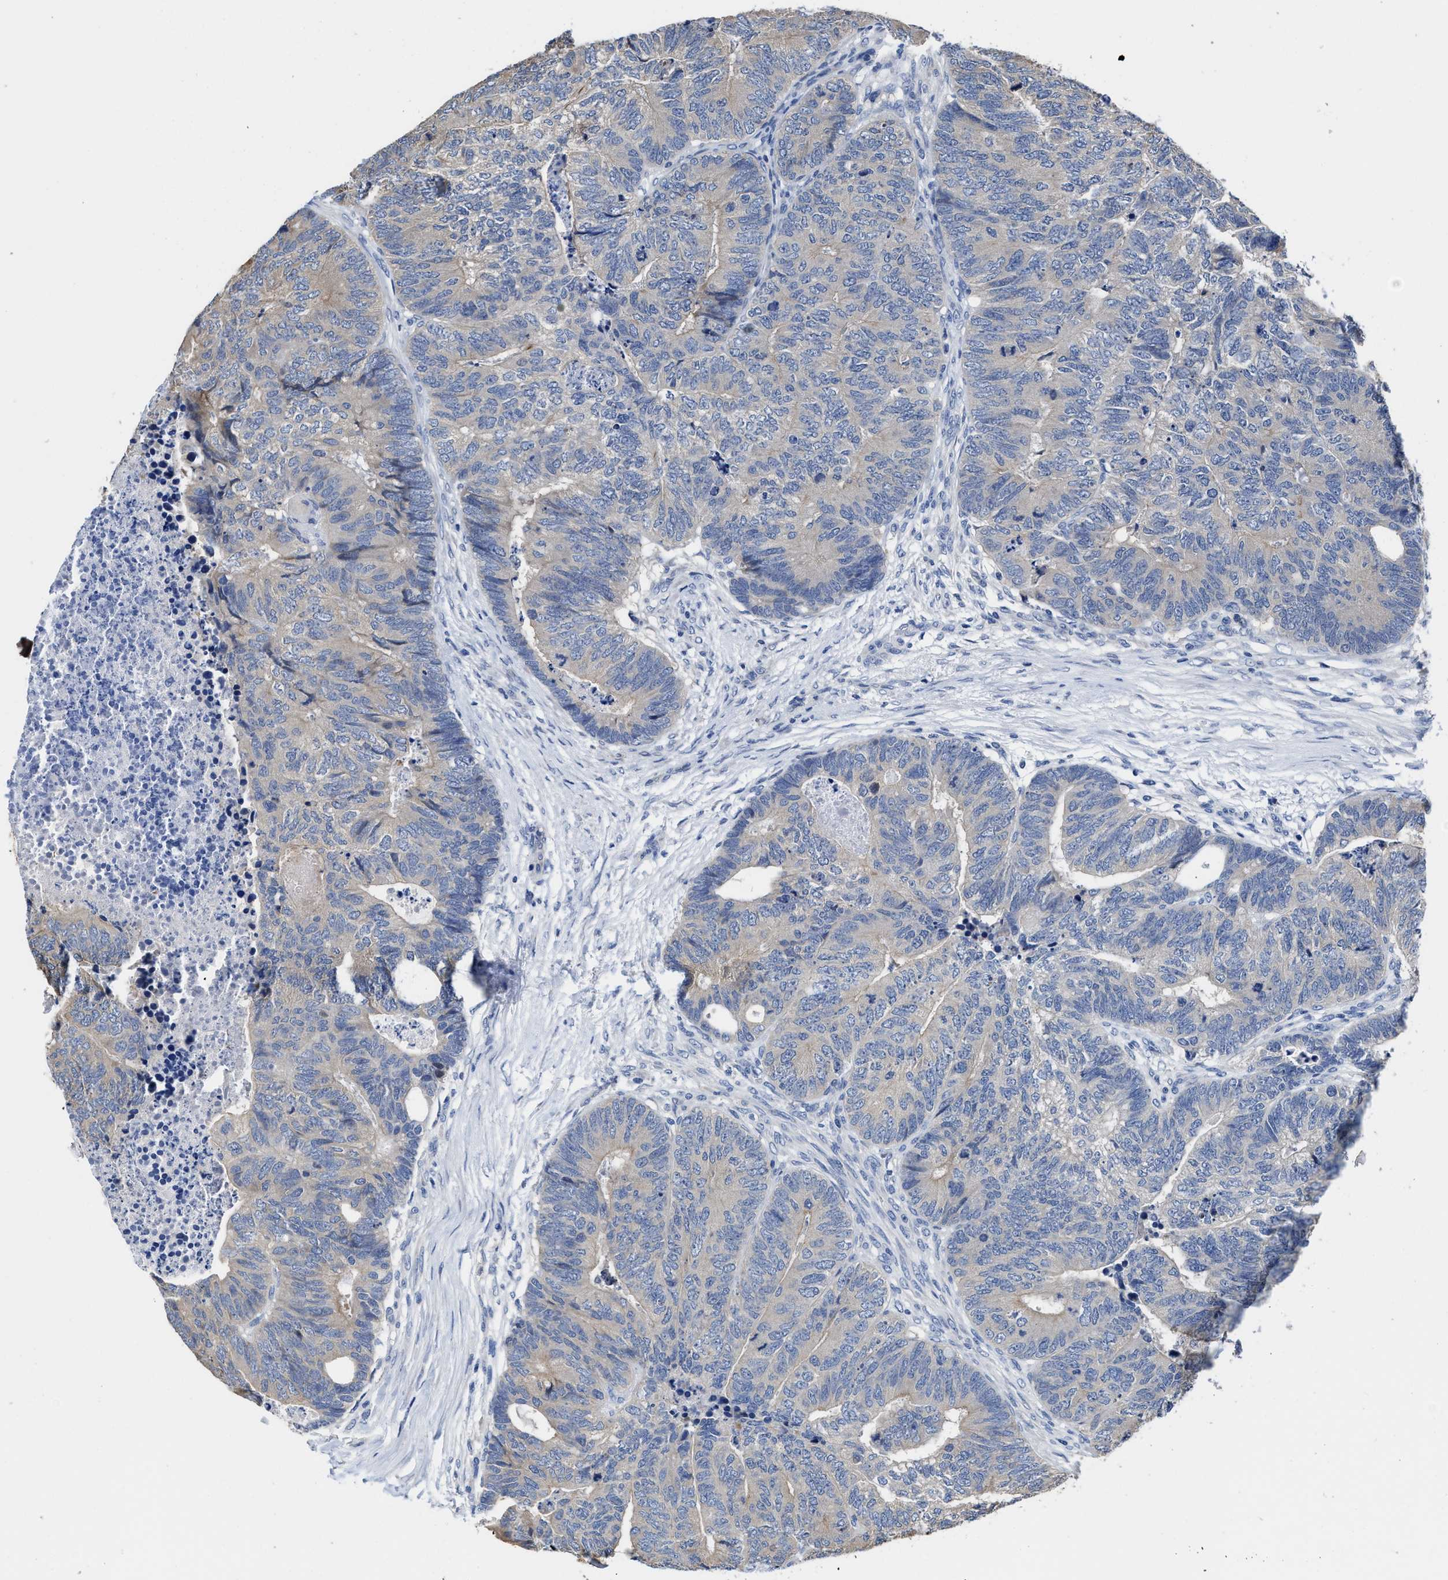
{"staining": {"intensity": "weak", "quantity": "<25%", "location": "cytoplasmic/membranous"}, "tissue": "colorectal cancer", "cell_type": "Tumor cells", "image_type": "cancer", "snomed": [{"axis": "morphology", "description": "Adenocarcinoma, NOS"}, {"axis": "topography", "description": "Colon"}], "caption": "Tumor cells show no significant protein positivity in adenocarcinoma (colorectal).", "gene": "HOOK1", "patient": {"sex": "female", "age": 67}}